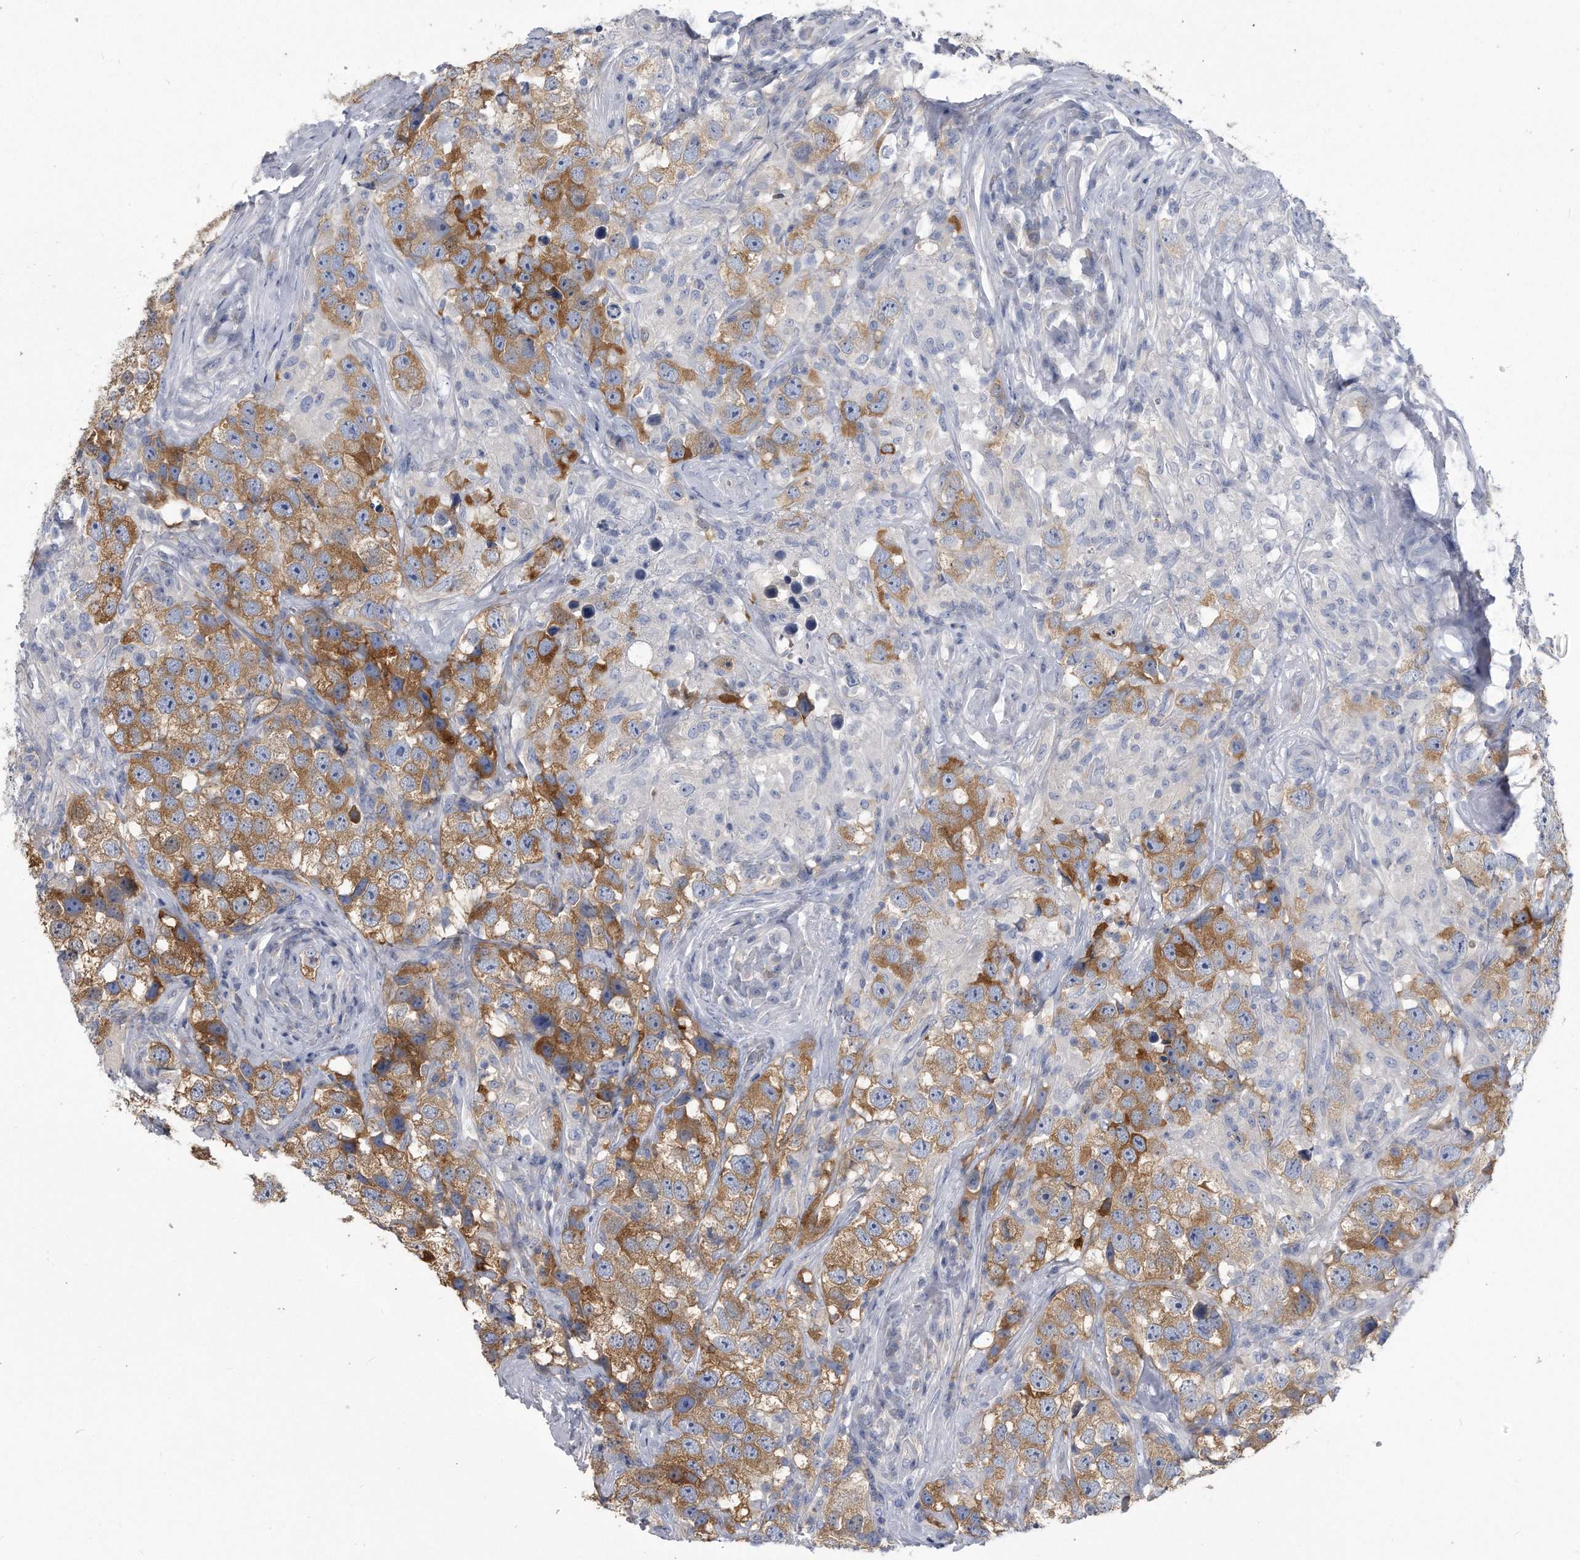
{"staining": {"intensity": "strong", "quantity": "25%-75%", "location": "cytoplasmic/membranous"}, "tissue": "testis cancer", "cell_type": "Tumor cells", "image_type": "cancer", "snomed": [{"axis": "morphology", "description": "Seminoma, NOS"}, {"axis": "topography", "description": "Testis"}], "caption": "Immunohistochemistry (IHC) histopathology image of neoplastic tissue: human testis cancer (seminoma) stained using immunohistochemistry (IHC) shows high levels of strong protein expression localized specifically in the cytoplasmic/membranous of tumor cells, appearing as a cytoplasmic/membranous brown color.", "gene": "PYGB", "patient": {"sex": "male", "age": 49}}